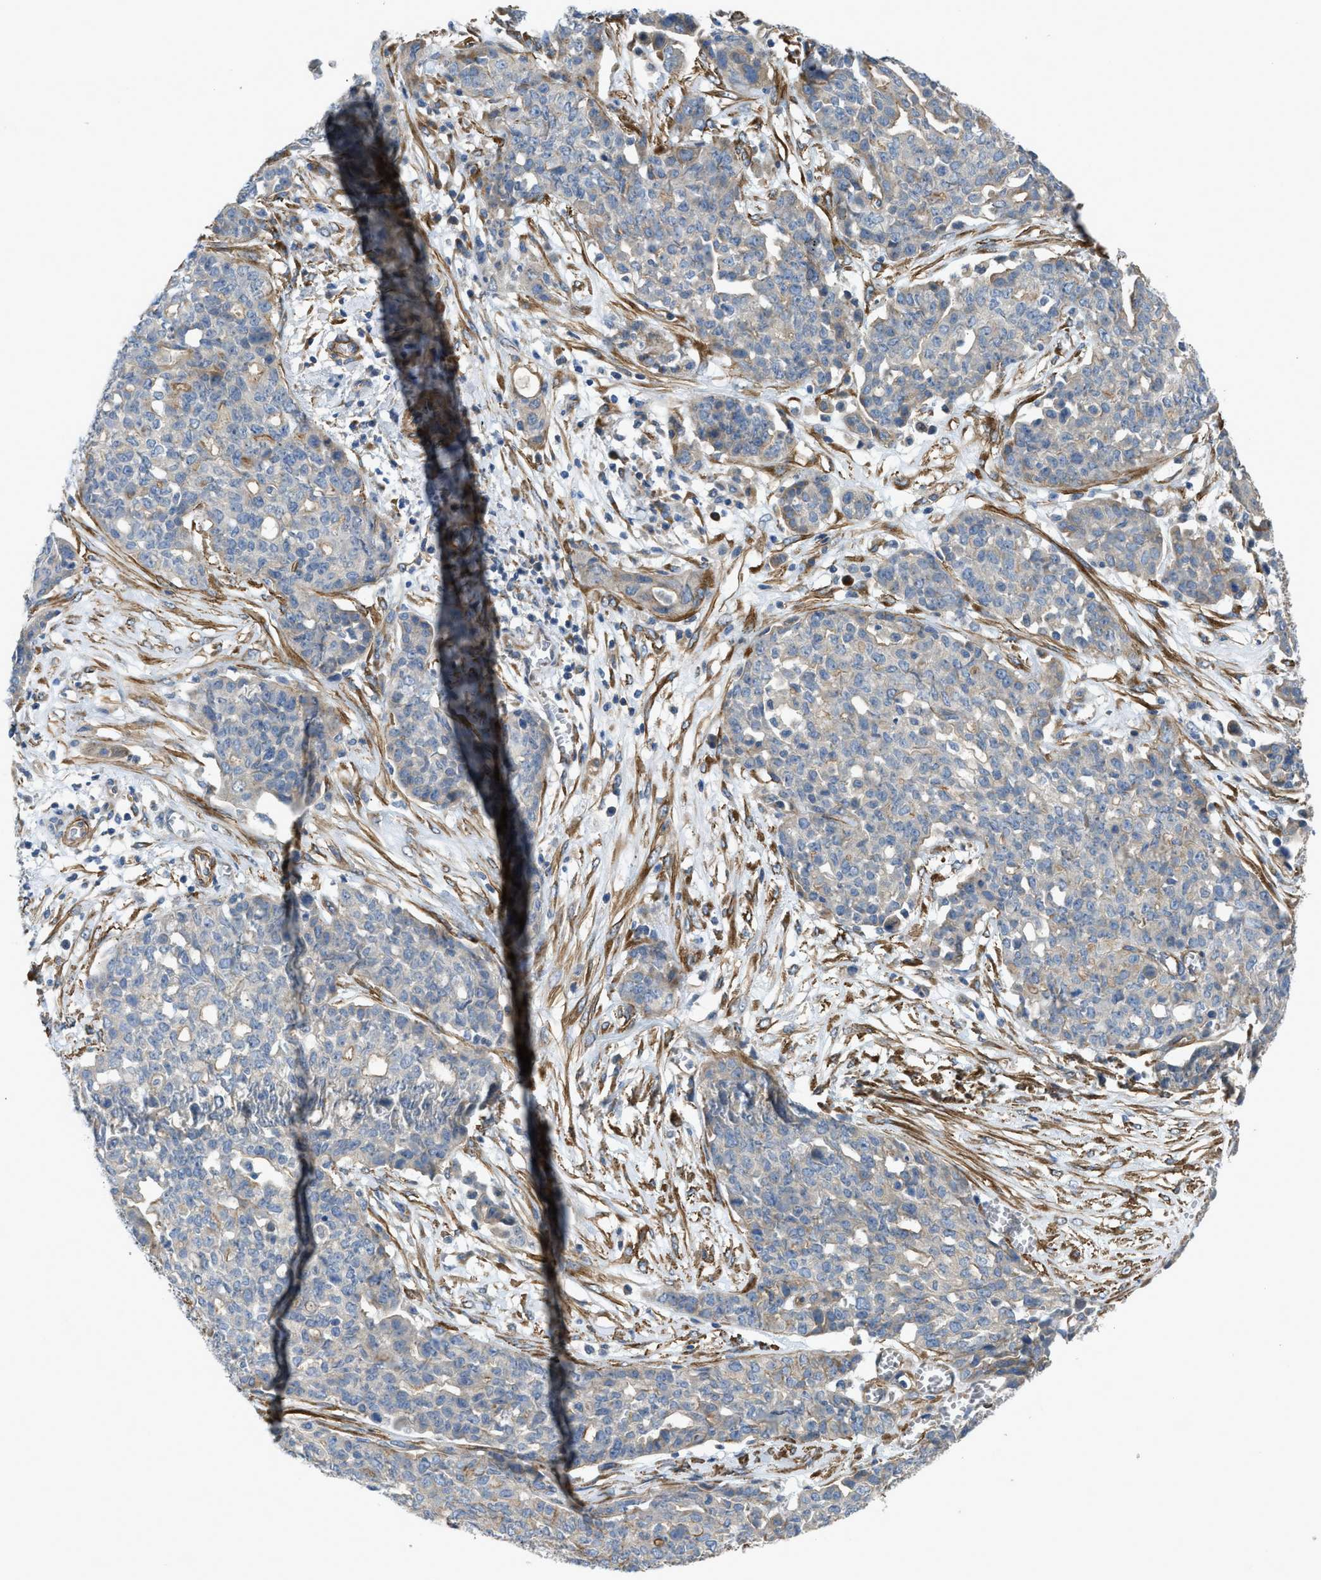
{"staining": {"intensity": "moderate", "quantity": "<25%", "location": "cytoplasmic/membranous"}, "tissue": "ovarian cancer", "cell_type": "Tumor cells", "image_type": "cancer", "snomed": [{"axis": "morphology", "description": "Cystadenocarcinoma, serous, NOS"}, {"axis": "topography", "description": "Soft tissue"}, {"axis": "topography", "description": "Ovary"}], "caption": "Moderate cytoplasmic/membranous expression is present in about <25% of tumor cells in ovarian cancer (serous cystadenocarcinoma).", "gene": "BMPR1A", "patient": {"sex": "female", "age": 57}}